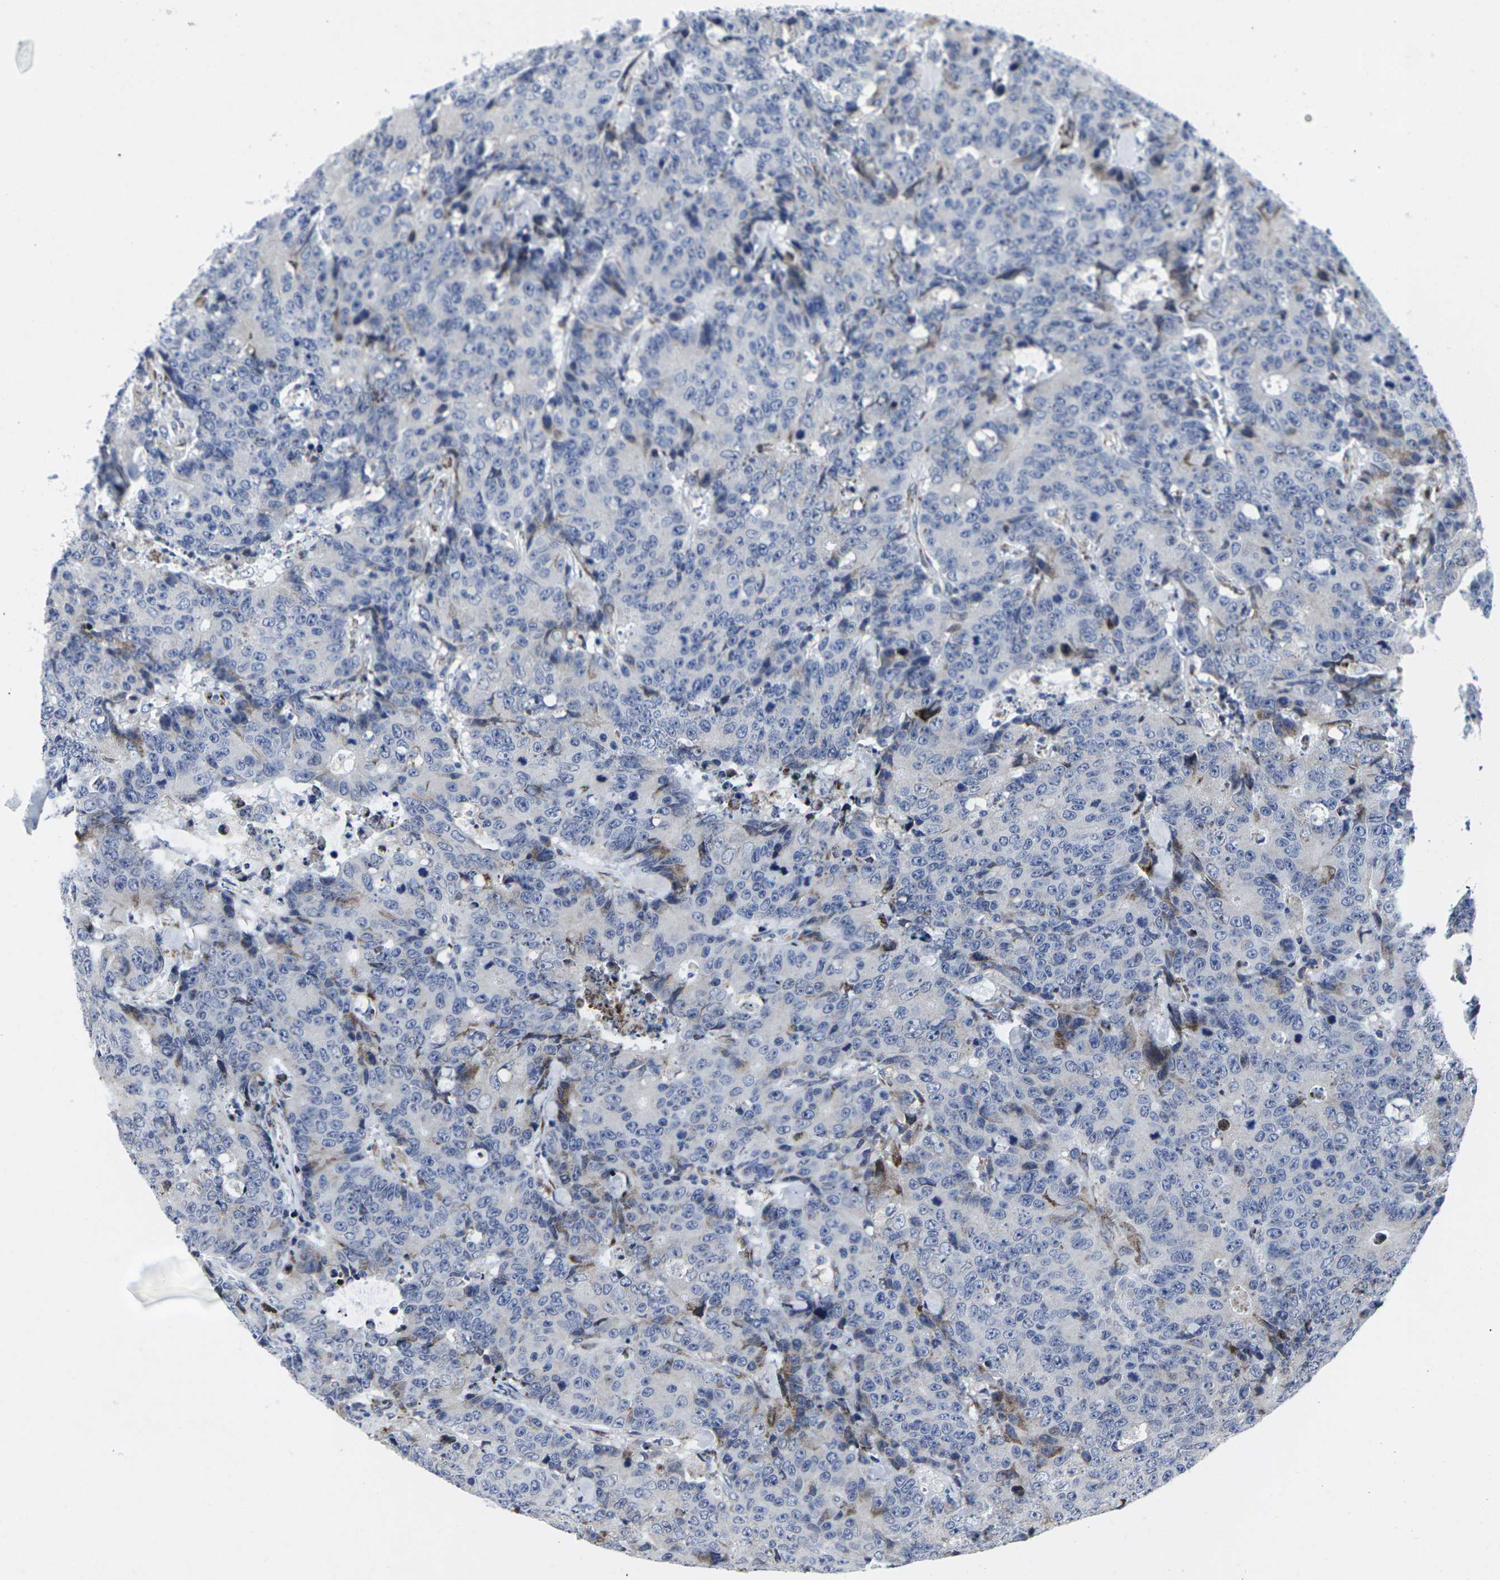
{"staining": {"intensity": "negative", "quantity": "none", "location": "none"}, "tissue": "colorectal cancer", "cell_type": "Tumor cells", "image_type": "cancer", "snomed": [{"axis": "morphology", "description": "Adenocarcinoma, NOS"}, {"axis": "topography", "description": "Colon"}], "caption": "Protein analysis of adenocarcinoma (colorectal) exhibits no significant expression in tumor cells. (DAB IHC with hematoxylin counter stain).", "gene": "RPN1", "patient": {"sex": "female", "age": 86}}